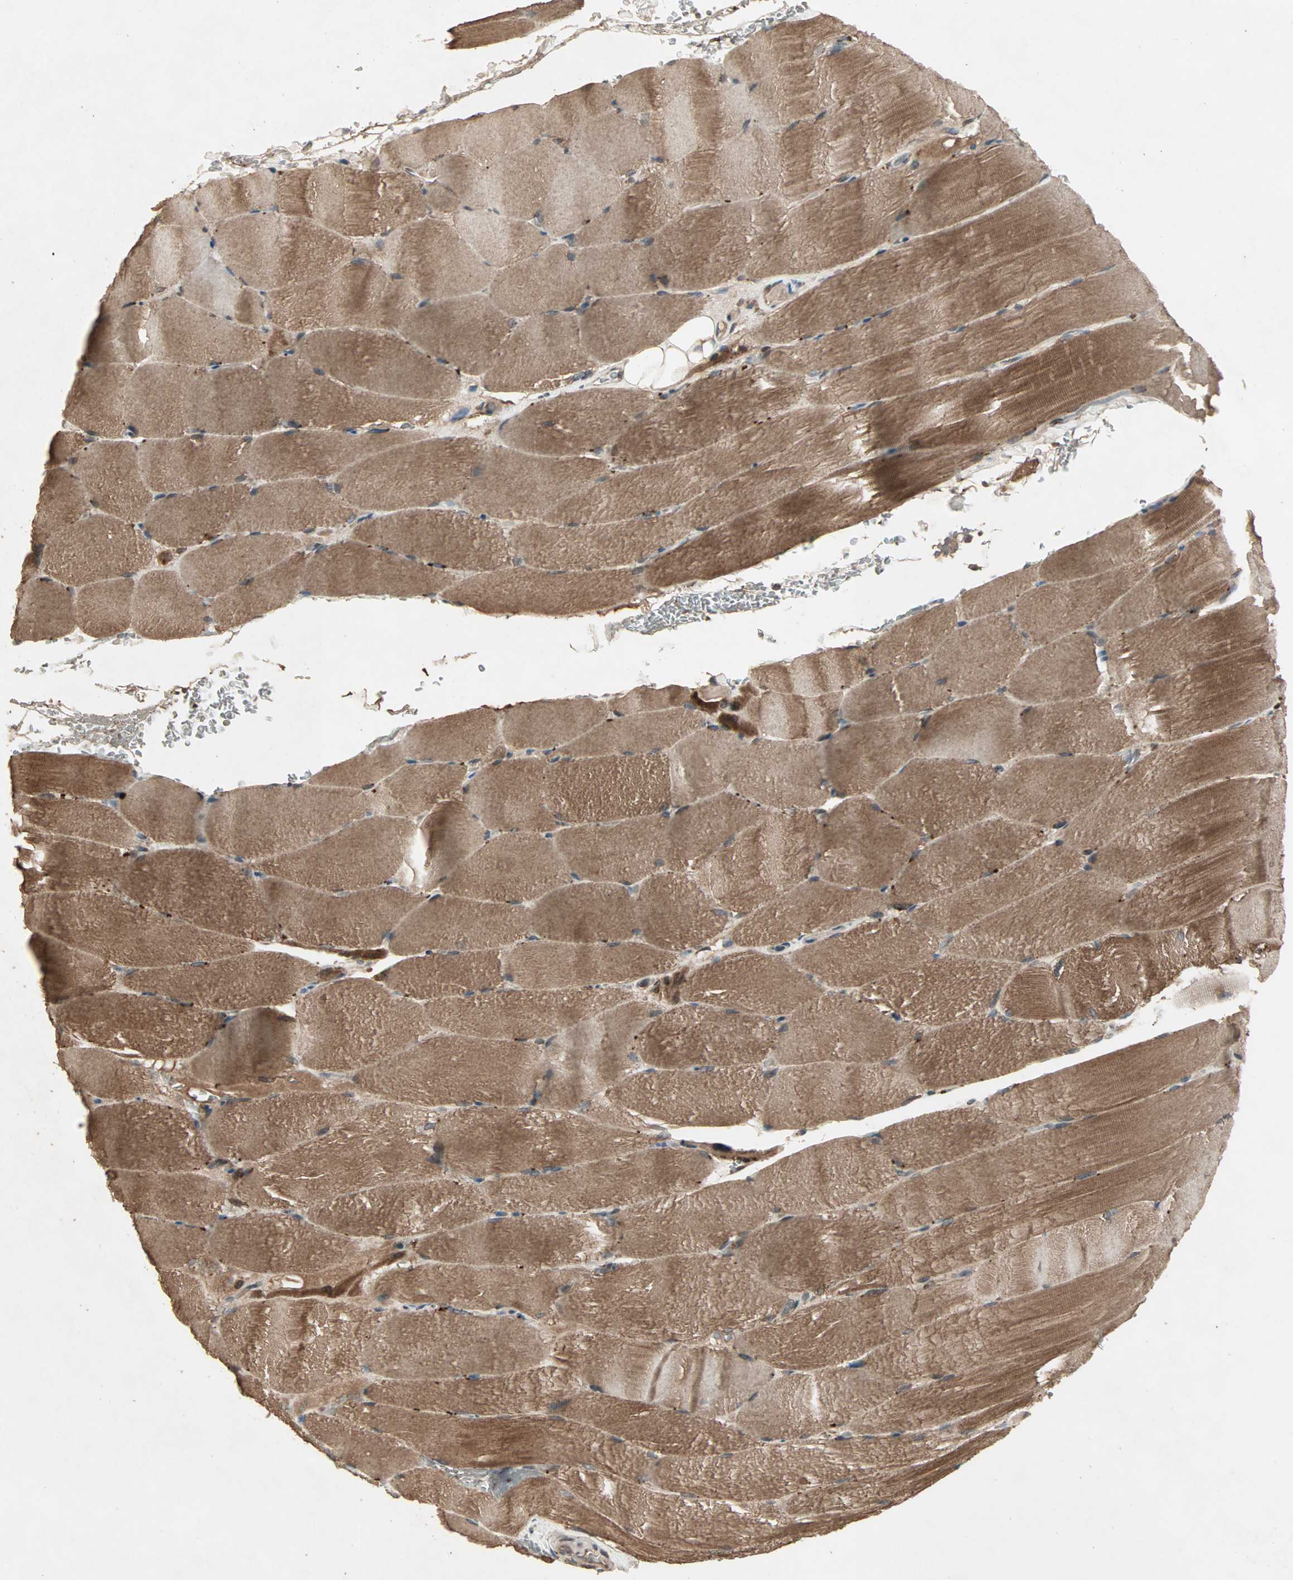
{"staining": {"intensity": "moderate", "quantity": ">75%", "location": "cytoplasmic/membranous"}, "tissue": "skeletal muscle", "cell_type": "Myocytes", "image_type": "normal", "snomed": [{"axis": "morphology", "description": "Normal tissue, NOS"}, {"axis": "topography", "description": "Skeletal muscle"}, {"axis": "topography", "description": "Parathyroid gland"}], "caption": "A high-resolution micrograph shows IHC staining of benign skeletal muscle, which exhibits moderate cytoplasmic/membranous expression in approximately >75% of myocytes. (IHC, brightfield microscopy, high magnification).", "gene": "UBAC1", "patient": {"sex": "female", "age": 37}}